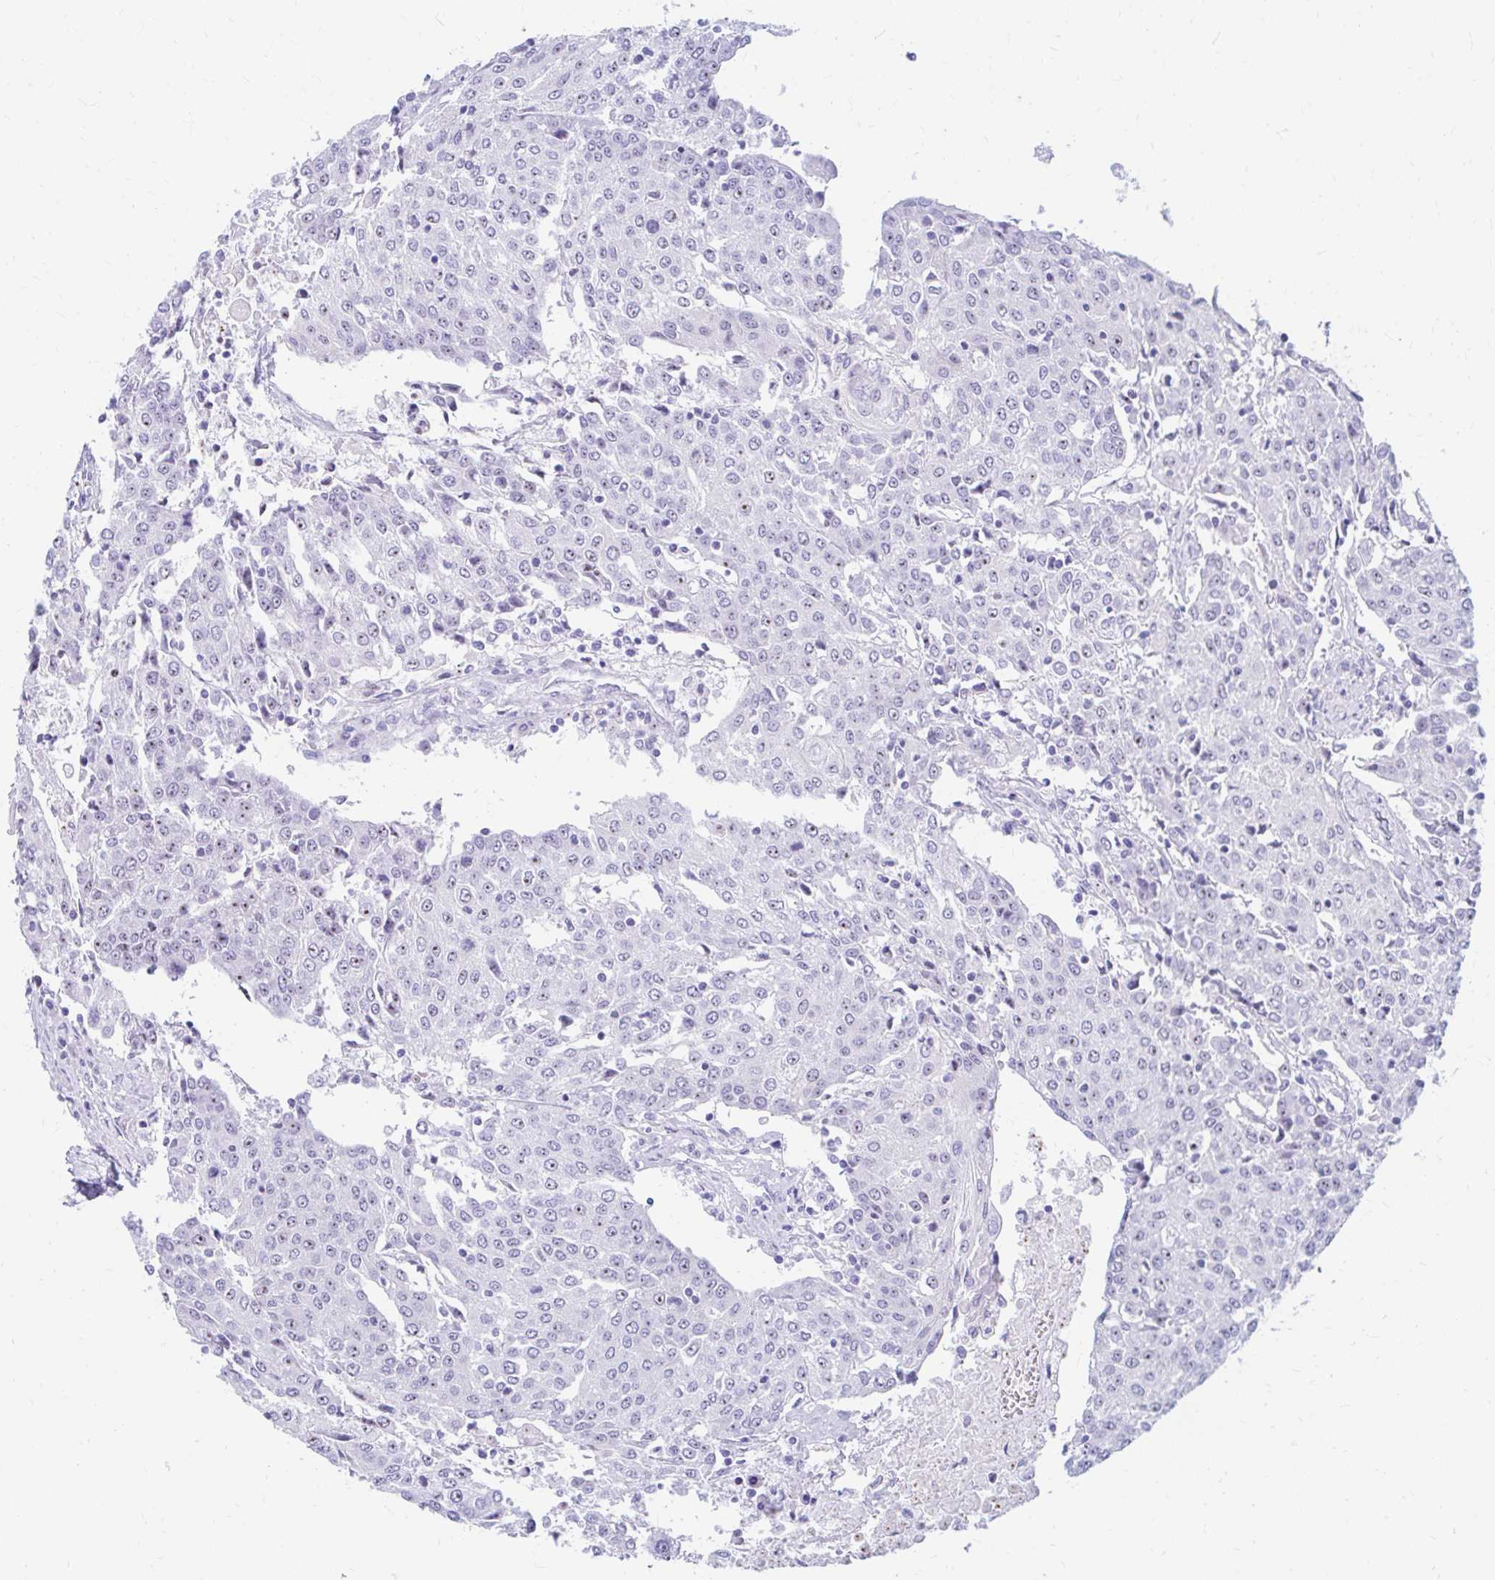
{"staining": {"intensity": "weak", "quantity": "25%-75%", "location": "nuclear"}, "tissue": "urothelial cancer", "cell_type": "Tumor cells", "image_type": "cancer", "snomed": [{"axis": "morphology", "description": "Urothelial carcinoma, High grade"}, {"axis": "topography", "description": "Urinary bladder"}], "caption": "Immunohistochemistry photomicrograph of human urothelial cancer stained for a protein (brown), which demonstrates low levels of weak nuclear expression in approximately 25%-75% of tumor cells.", "gene": "FTSJ3", "patient": {"sex": "female", "age": 85}}